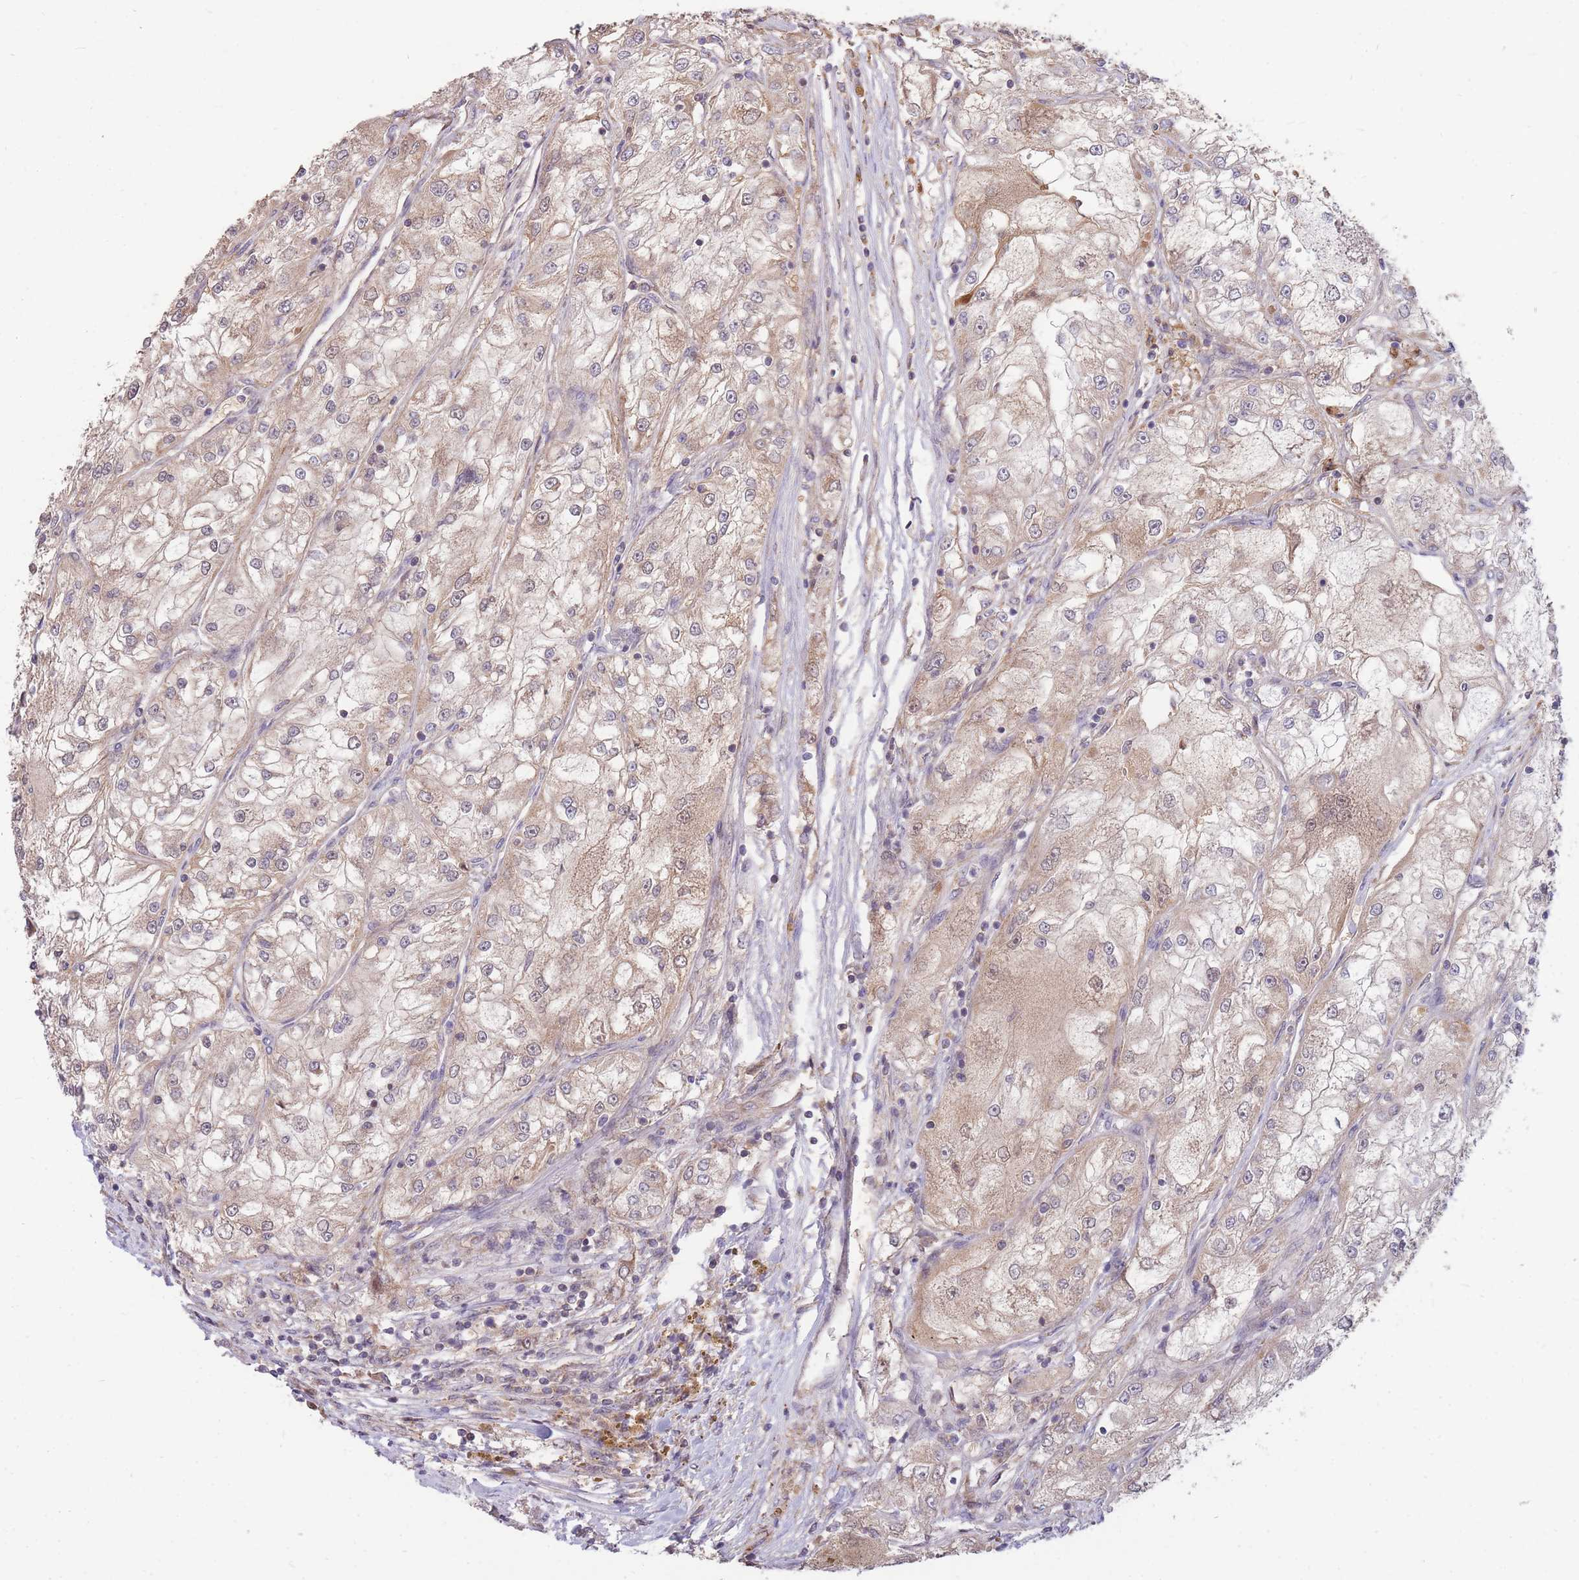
{"staining": {"intensity": "weak", "quantity": "25%-75%", "location": "cytoplasmic/membranous,nuclear"}, "tissue": "renal cancer", "cell_type": "Tumor cells", "image_type": "cancer", "snomed": [{"axis": "morphology", "description": "Adenocarcinoma, NOS"}, {"axis": "topography", "description": "Kidney"}], "caption": "A photomicrograph of human renal cancer (adenocarcinoma) stained for a protein reveals weak cytoplasmic/membranous and nuclear brown staining in tumor cells.", "gene": "PTPMT1", "patient": {"sex": "female", "age": 72}}